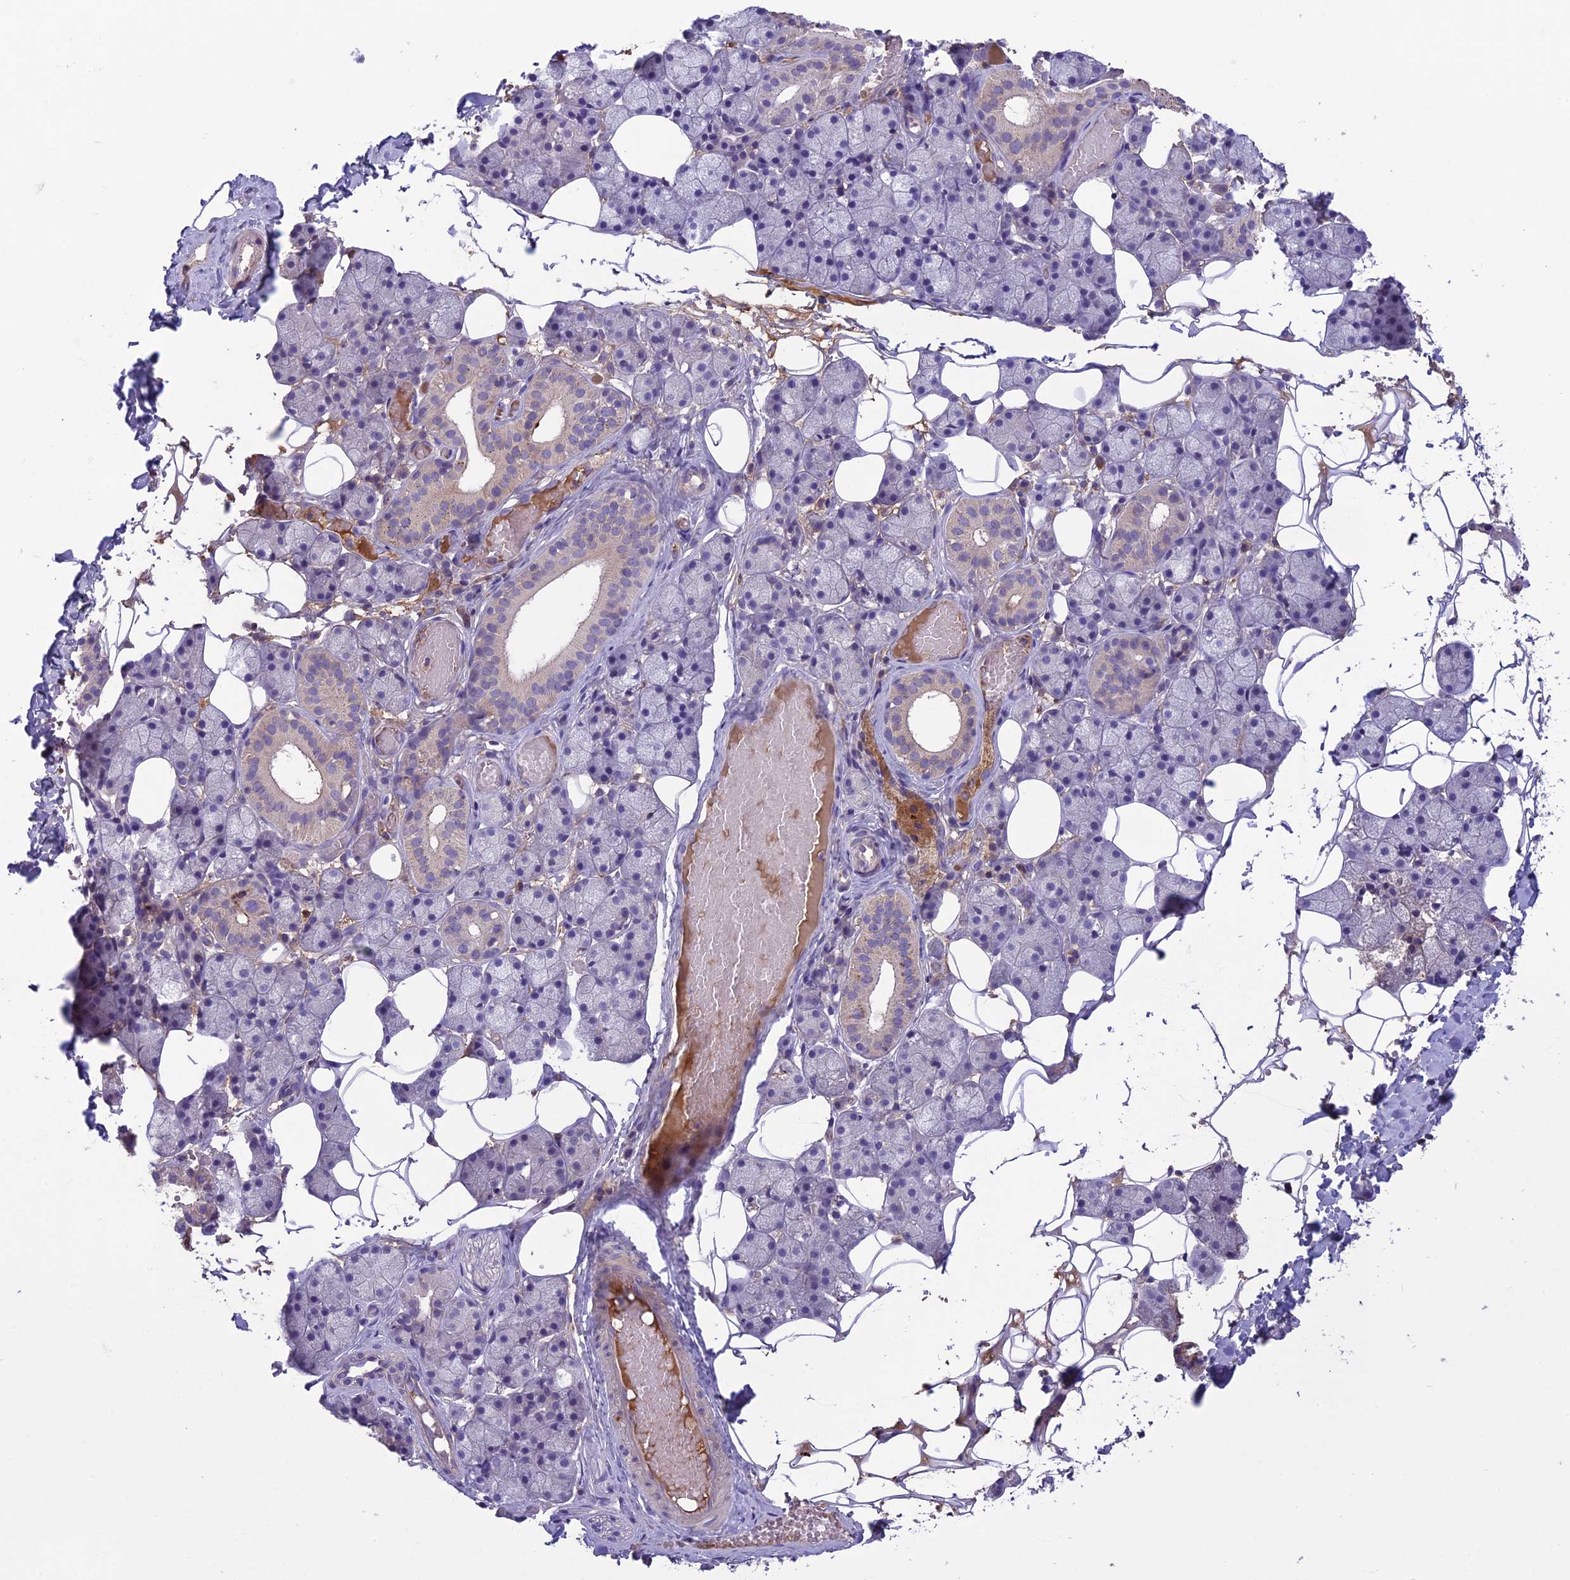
{"staining": {"intensity": "strong", "quantity": "<25%", "location": "cytoplasmic/membranous"}, "tissue": "salivary gland", "cell_type": "Glandular cells", "image_type": "normal", "snomed": [{"axis": "morphology", "description": "Normal tissue, NOS"}, {"axis": "topography", "description": "Salivary gland"}], "caption": "A medium amount of strong cytoplasmic/membranous expression is appreciated in about <25% of glandular cells in benign salivary gland. (brown staining indicates protein expression, while blue staining denotes nuclei).", "gene": "ADO", "patient": {"sex": "female", "age": 33}}